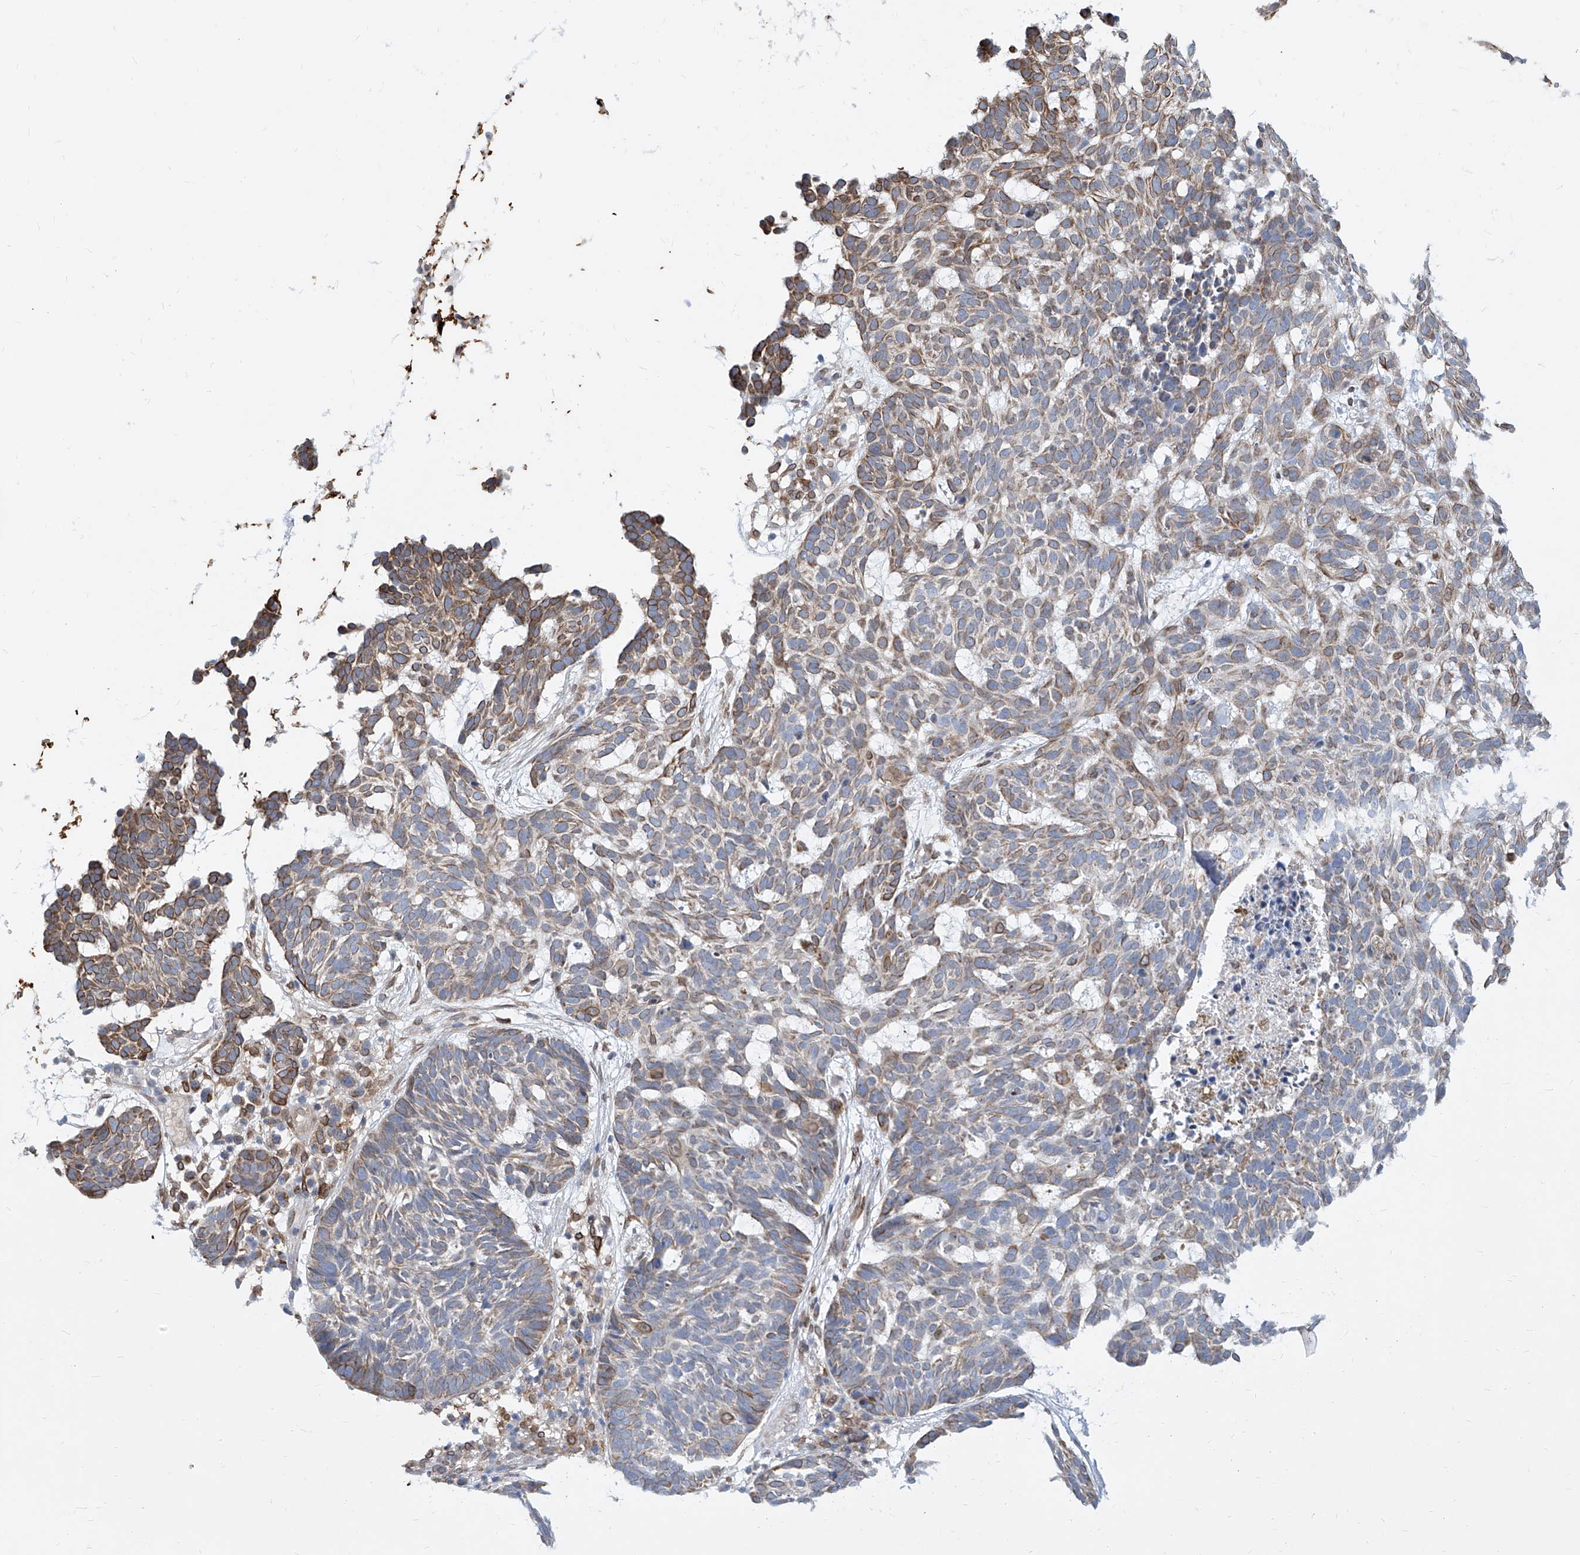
{"staining": {"intensity": "moderate", "quantity": "<25%", "location": "cytoplasmic/membranous"}, "tissue": "skin cancer", "cell_type": "Tumor cells", "image_type": "cancer", "snomed": [{"axis": "morphology", "description": "Basal cell carcinoma"}, {"axis": "topography", "description": "Skin"}], "caption": "Brown immunohistochemical staining in human basal cell carcinoma (skin) exhibits moderate cytoplasmic/membranous positivity in about <25% of tumor cells.", "gene": "MX2", "patient": {"sex": "male", "age": 85}}